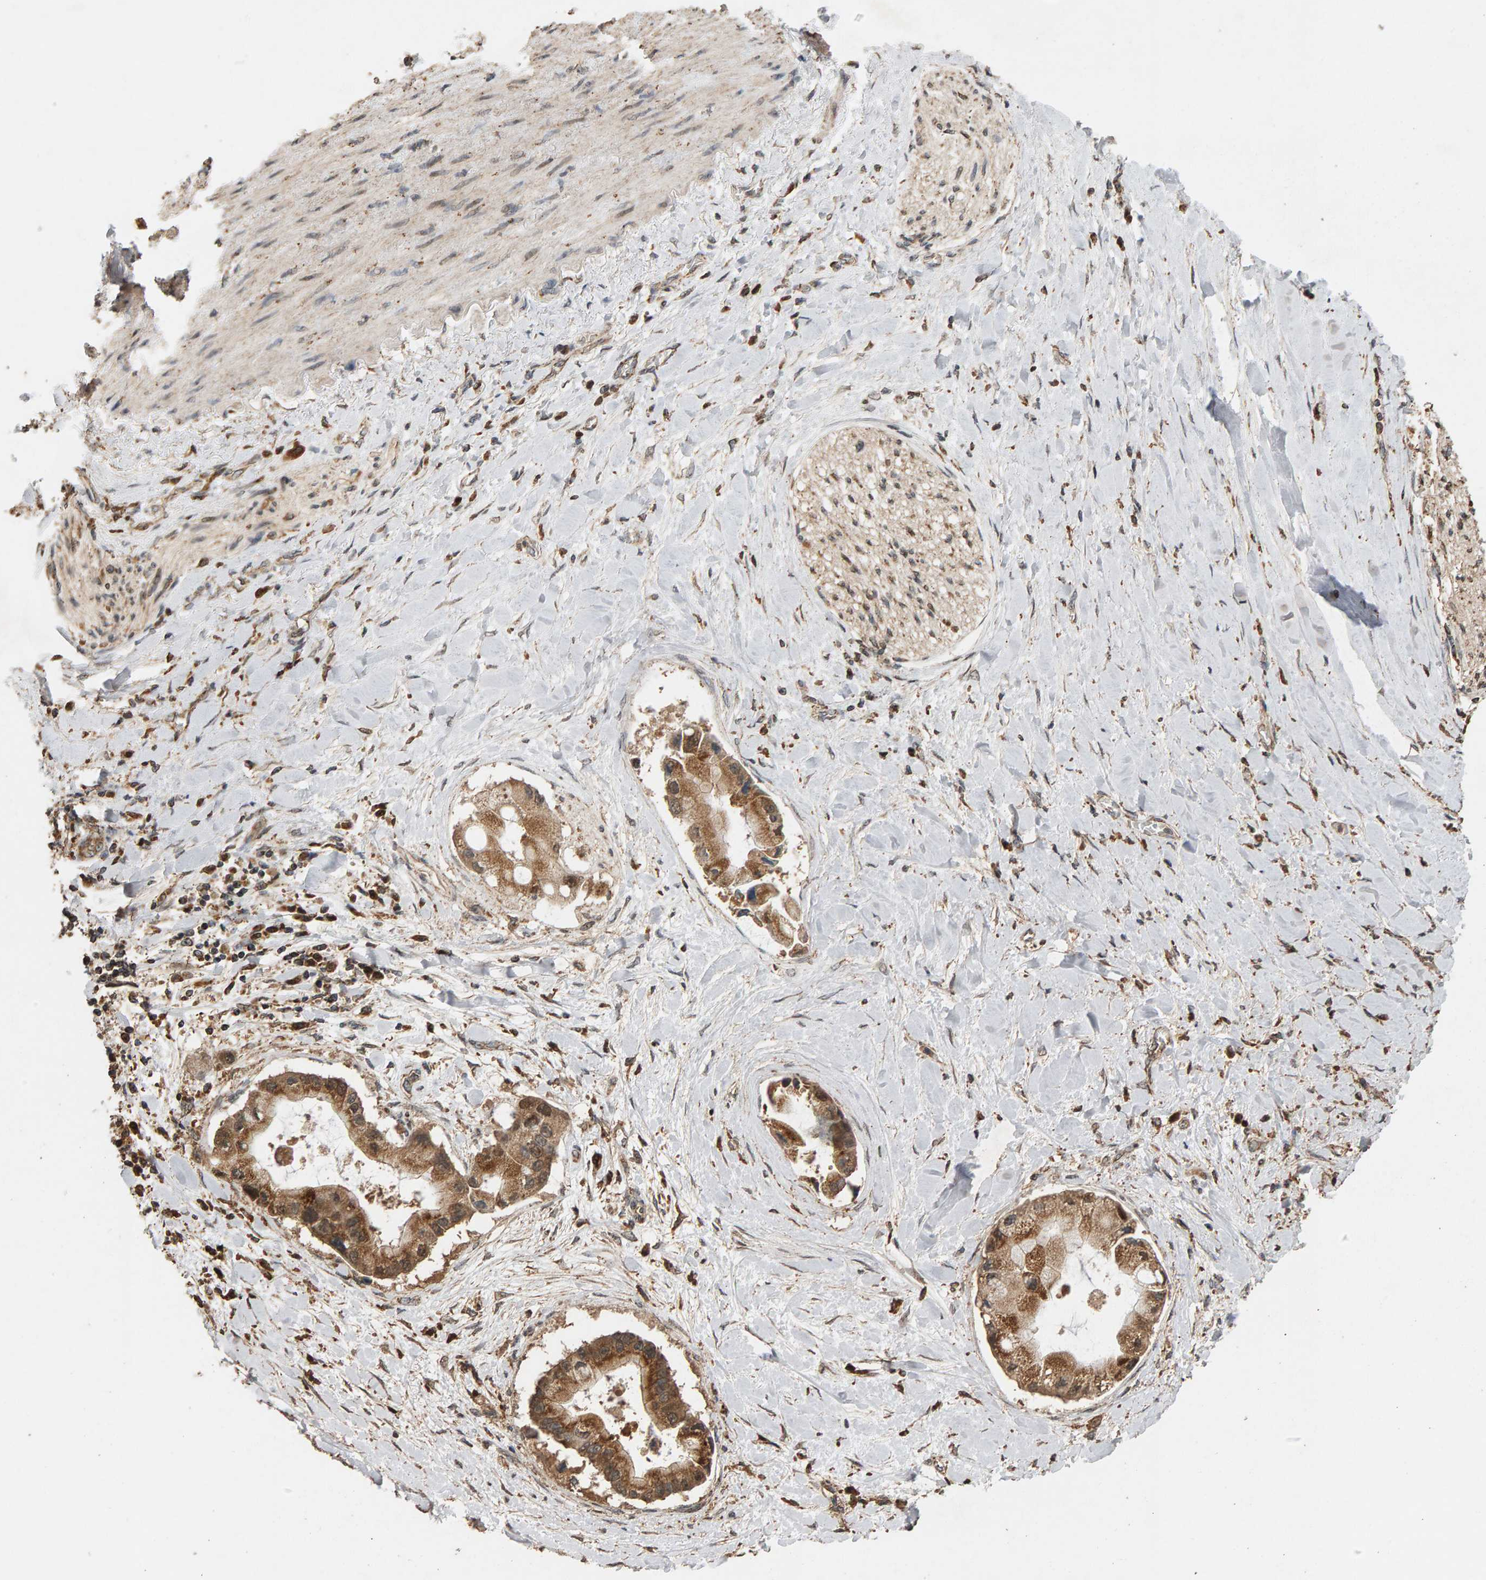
{"staining": {"intensity": "strong", "quantity": ">75%", "location": "cytoplasmic/membranous"}, "tissue": "liver cancer", "cell_type": "Tumor cells", "image_type": "cancer", "snomed": [{"axis": "morphology", "description": "Cholangiocarcinoma"}, {"axis": "topography", "description": "Liver"}], "caption": "IHC micrograph of neoplastic tissue: liver cancer (cholangiocarcinoma) stained using immunohistochemistry reveals high levels of strong protein expression localized specifically in the cytoplasmic/membranous of tumor cells, appearing as a cytoplasmic/membranous brown color.", "gene": "GSTK1", "patient": {"sex": "male", "age": 50}}